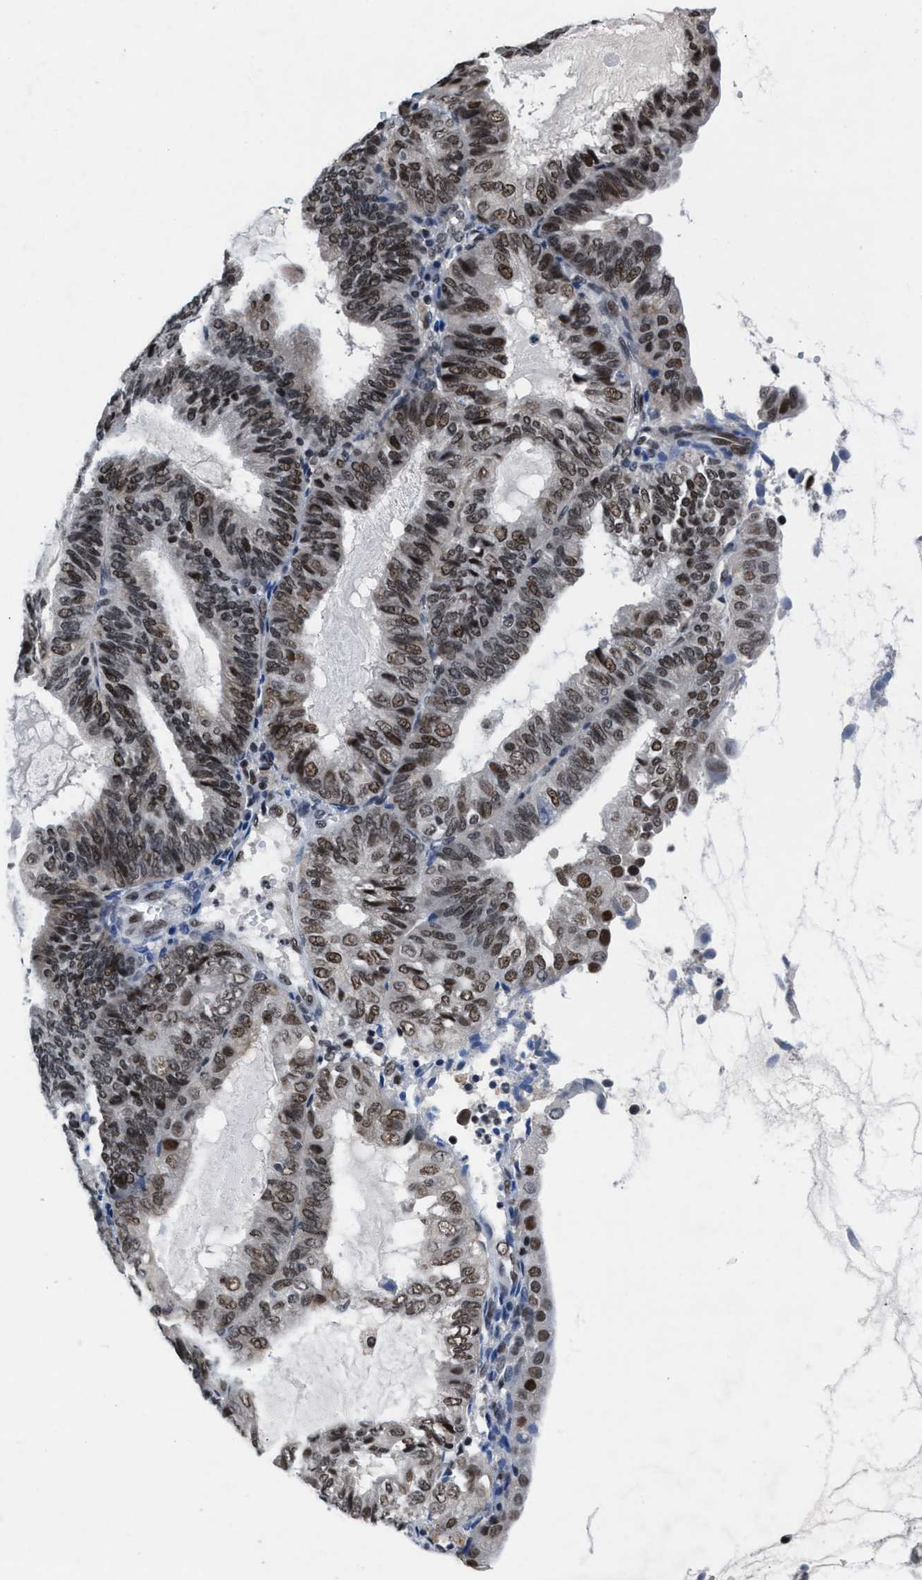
{"staining": {"intensity": "moderate", "quantity": ">75%", "location": "nuclear"}, "tissue": "endometrial cancer", "cell_type": "Tumor cells", "image_type": "cancer", "snomed": [{"axis": "morphology", "description": "Adenocarcinoma, NOS"}, {"axis": "topography", "description": "Endometrium"}], "caption": "Moderate nuclear positivity is identified in approximately >75% of tumor cells in adenocarcinoma (endometrial).", "gene": "WDR81", "patient": {"sex": "female", "age": 81}}